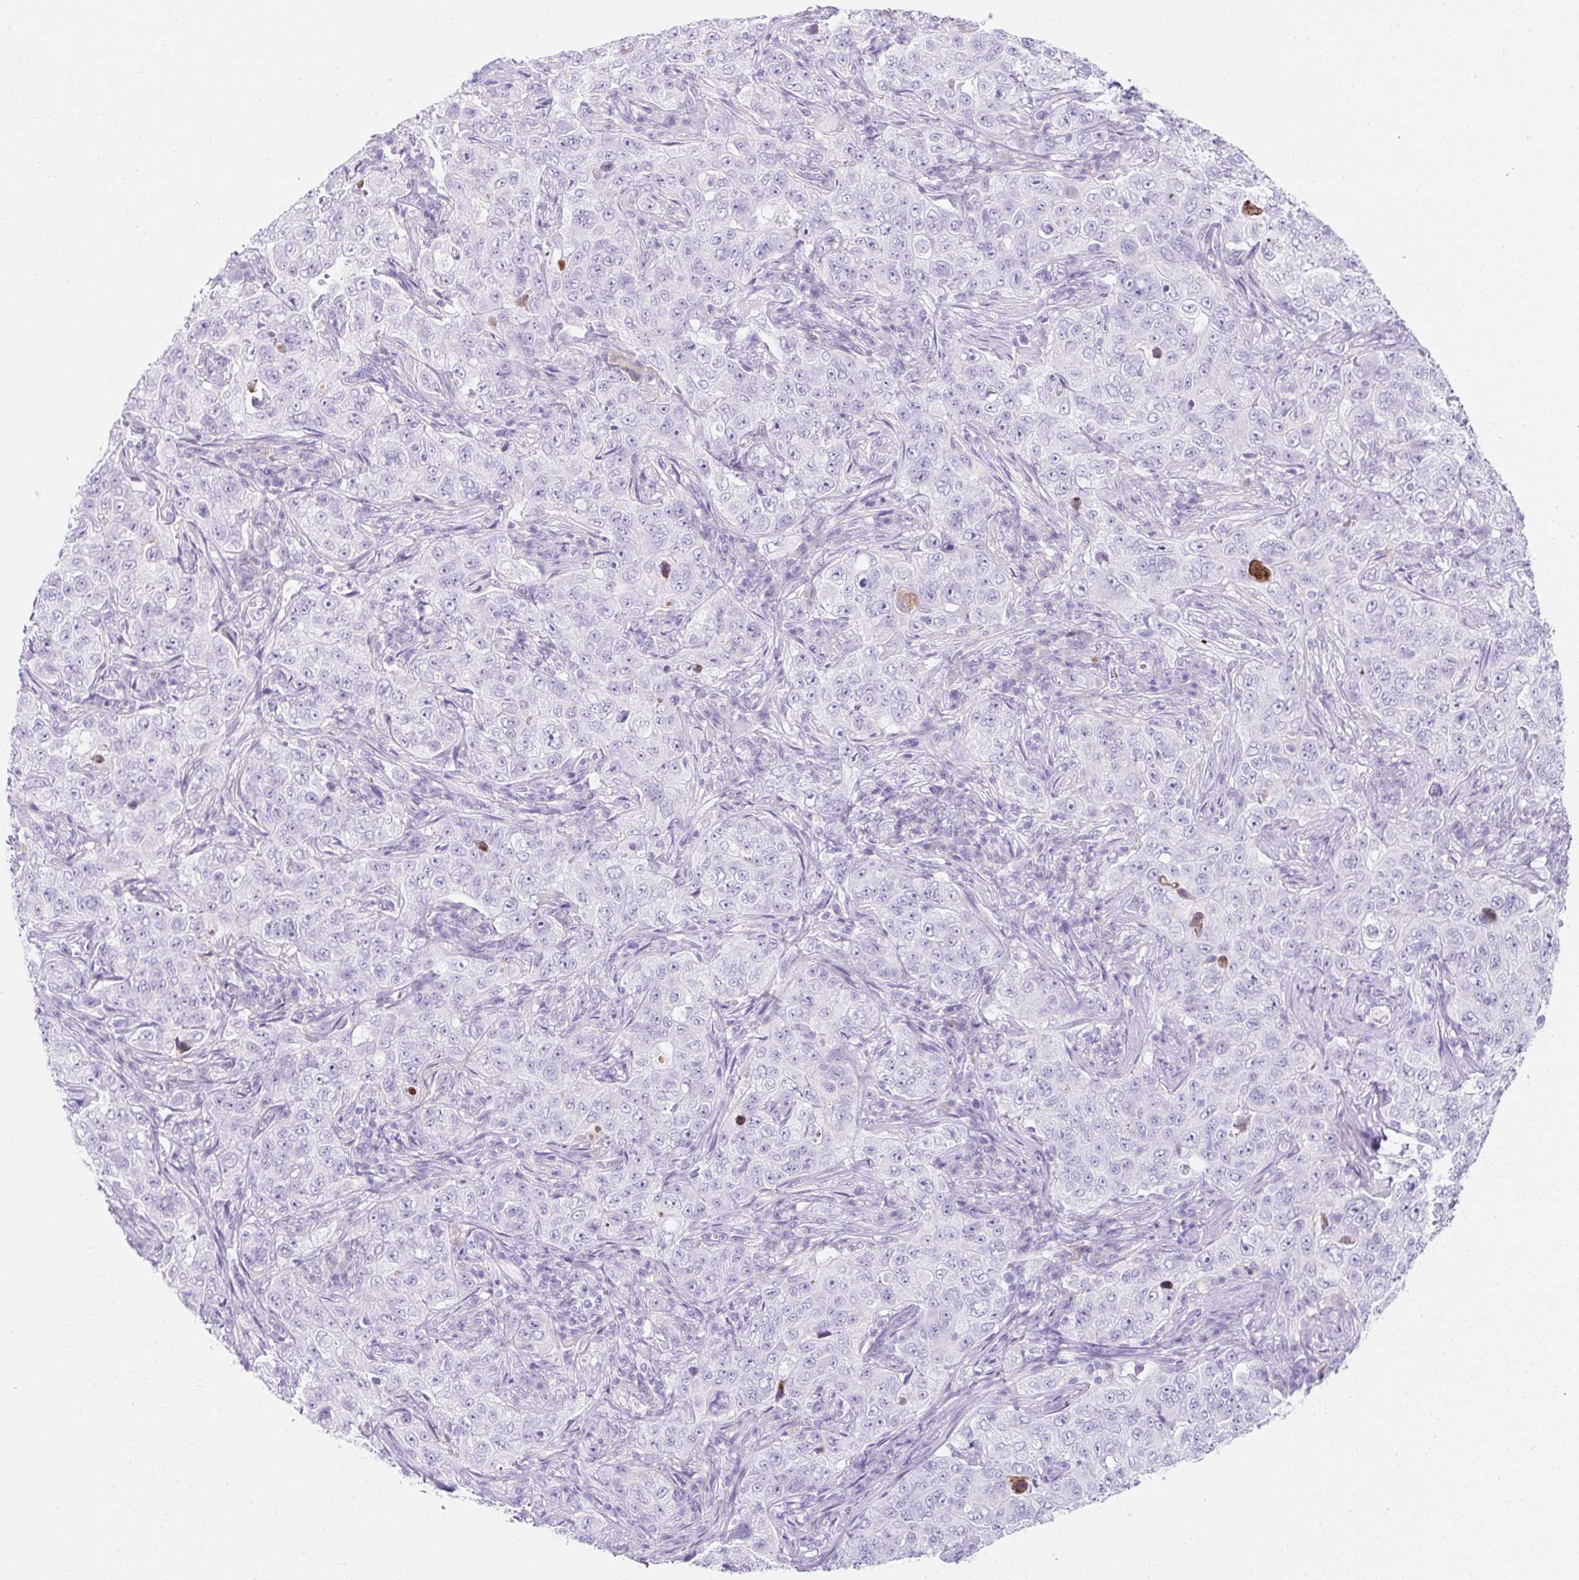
{"staining": {"intensity": "negative", "quantity": "none", "location": "none"}, "tissue": "pancreatic cancer", "cell_type": "Tumor cells", "image_type": "cancer", "snomed": [{"axis": "morphology", "description": "Adenocarcinoma, NOS"}, {"axis": "topography", "description": "Pancreas"}], "caption": "A high-resolution photomicrograph shows immunohistochemistry staining of adenocarcinoma (pancreatic), which displays no significant expression in tumor cells.", "gene": "APOC4-APOC2", "patient": {"sex": "male", "age": 68}}